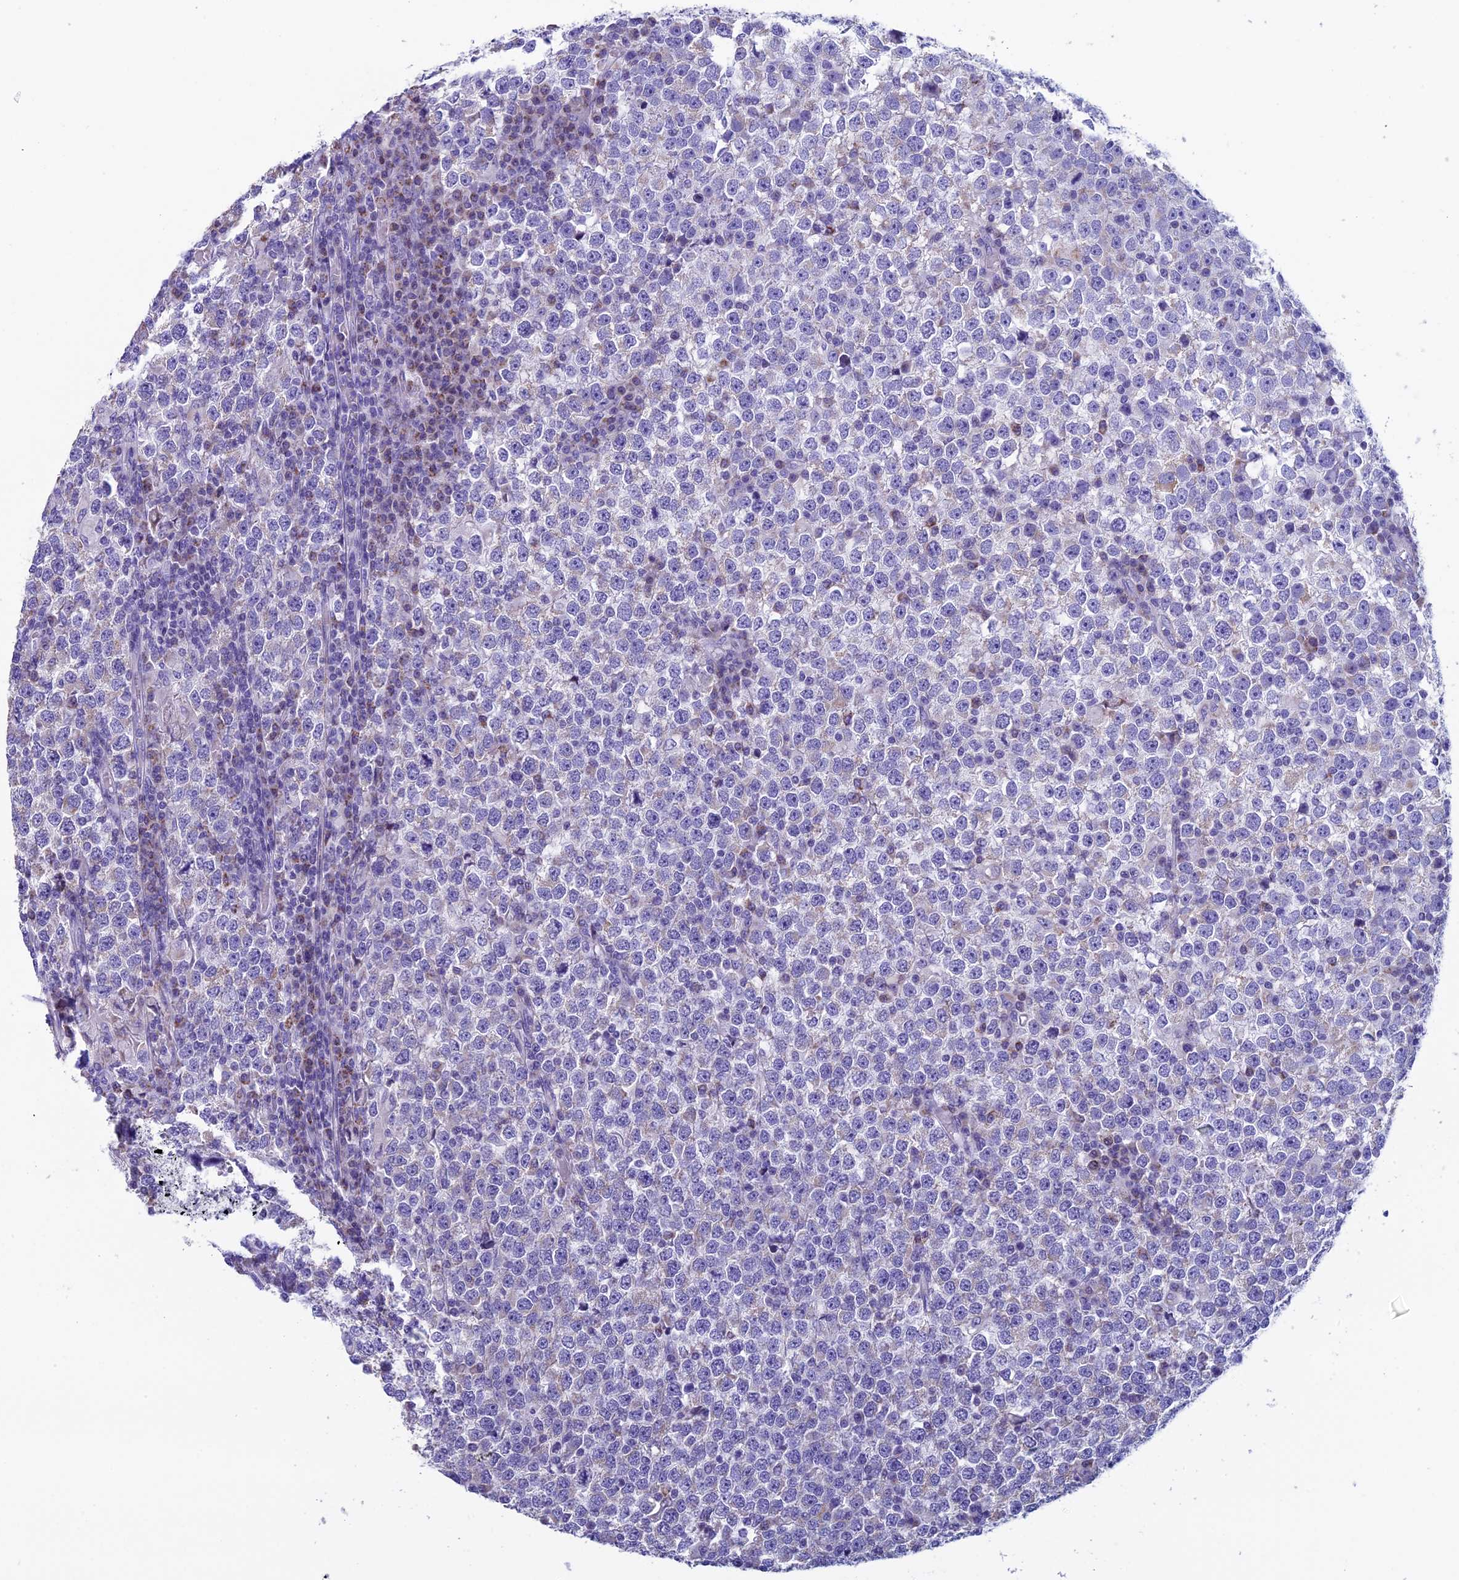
{"staining": {"intensity": "negative", "quantity": "none", "location": "none"}, "tissue": "testis cancer", "cell_type": "Tumor cells", "image_type": "cancer", "snomed": [{"axis": "morphology", "description": "Seminoma, NOS"}, {"axis": "topography", "description": "Testis"}], "caption": "This is a micrograph of immunohistochemistry (IHC) staining of seminoma (testis), which shows no positivity in tumor cells.", "gene": "ZNF563", "patient": {"sex": "male", "age": 65}}